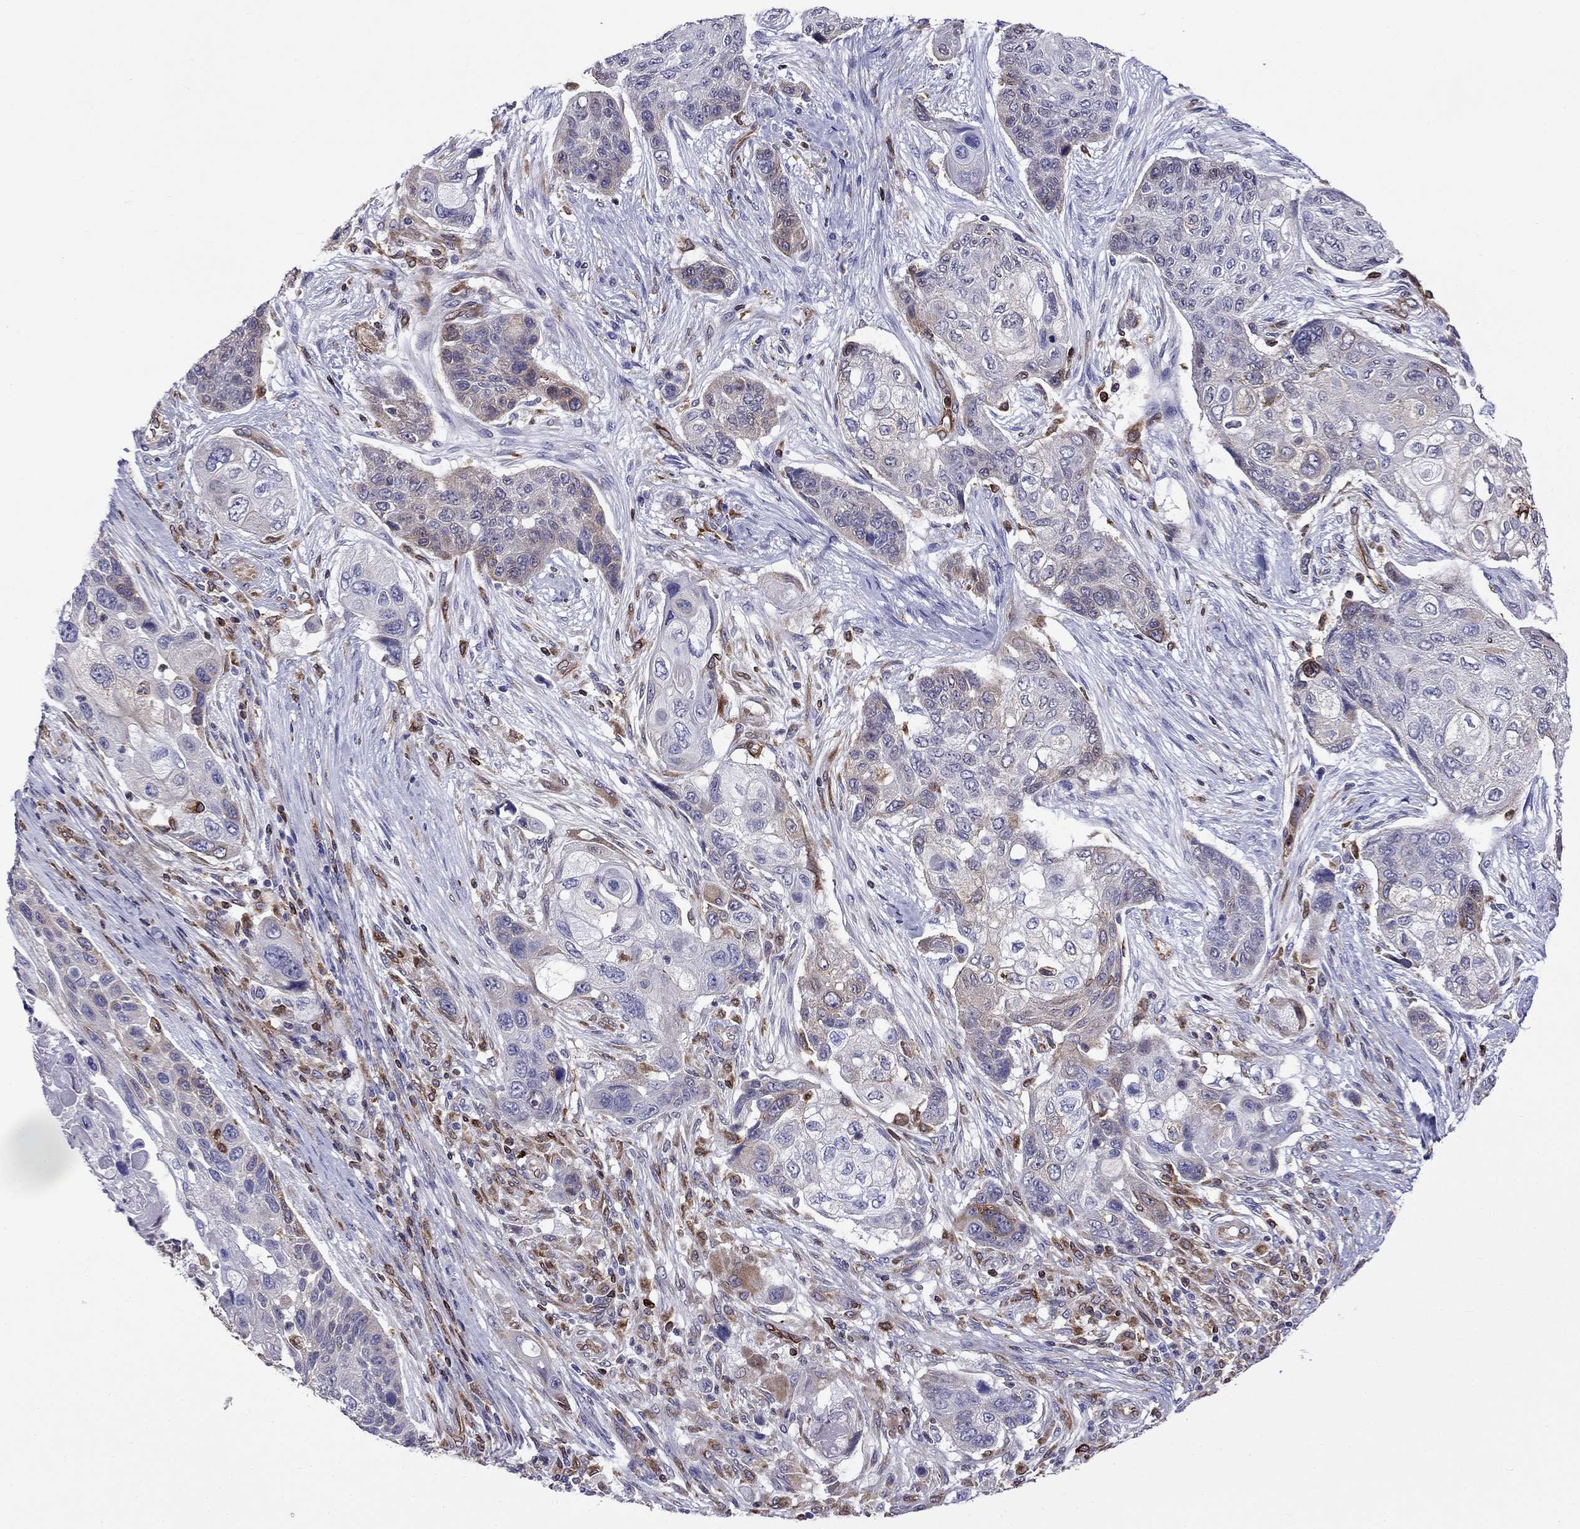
{"staining": {"intensity": "weak", "quantity": "<25%", "location": "cytoplasmic/membranous"}, "tissue": "lung cancer", "cell_type": "Tumor cells", "image_type": "cancer", "snomed": [{"axis": "morphology", "description": "Squamous cell carcinoma, NOS"}, {"axis": "topography", "description": "Lung"}], "caption": "This is an immunohistochemistry photomicrograph of human lung cancer. There is no positivity in tumor cells.", "gene": "GNAL", "patient": {"sex": "male", "age": 69}}